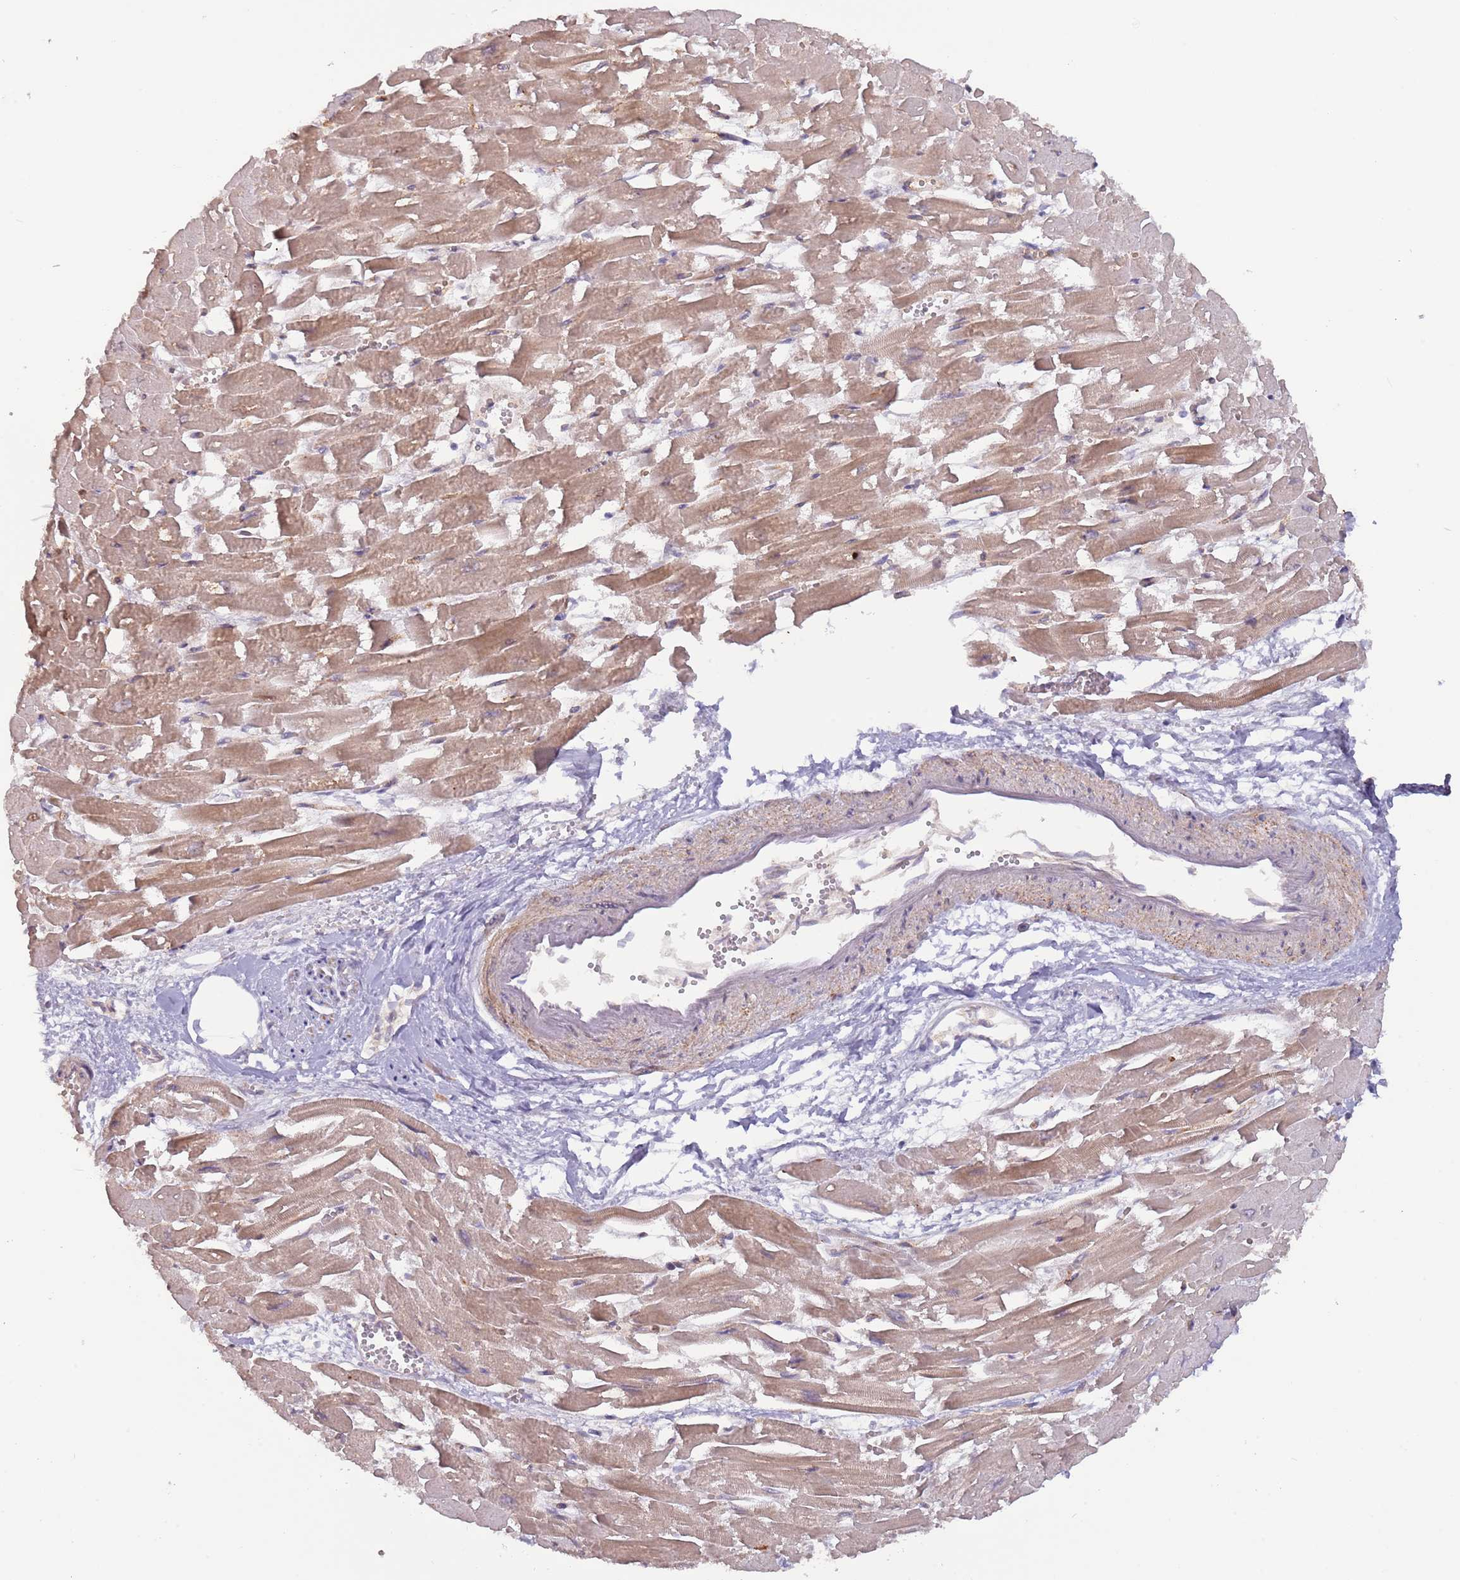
{"staining": {"intensity": "strong", "quantity": ">75%", "location": "cytoplasmic/membranous"}, "tissue": "heart muscle", "cell_type": "Cardiomyocytes", "image_type": "normal", "snomed": [{"axis": "morphology", "description": "Normal tissue, NOS"}, {"axis": "topography", "description": "Heart"}], "caption": "Protein expression analysis of unremarkable heart muscle reveals strong cytoplasmic/membranous expression in about >75% of cardiomyocytes.", "gene": "LDHD", "patient": {"sex": "male", "age": 54}}